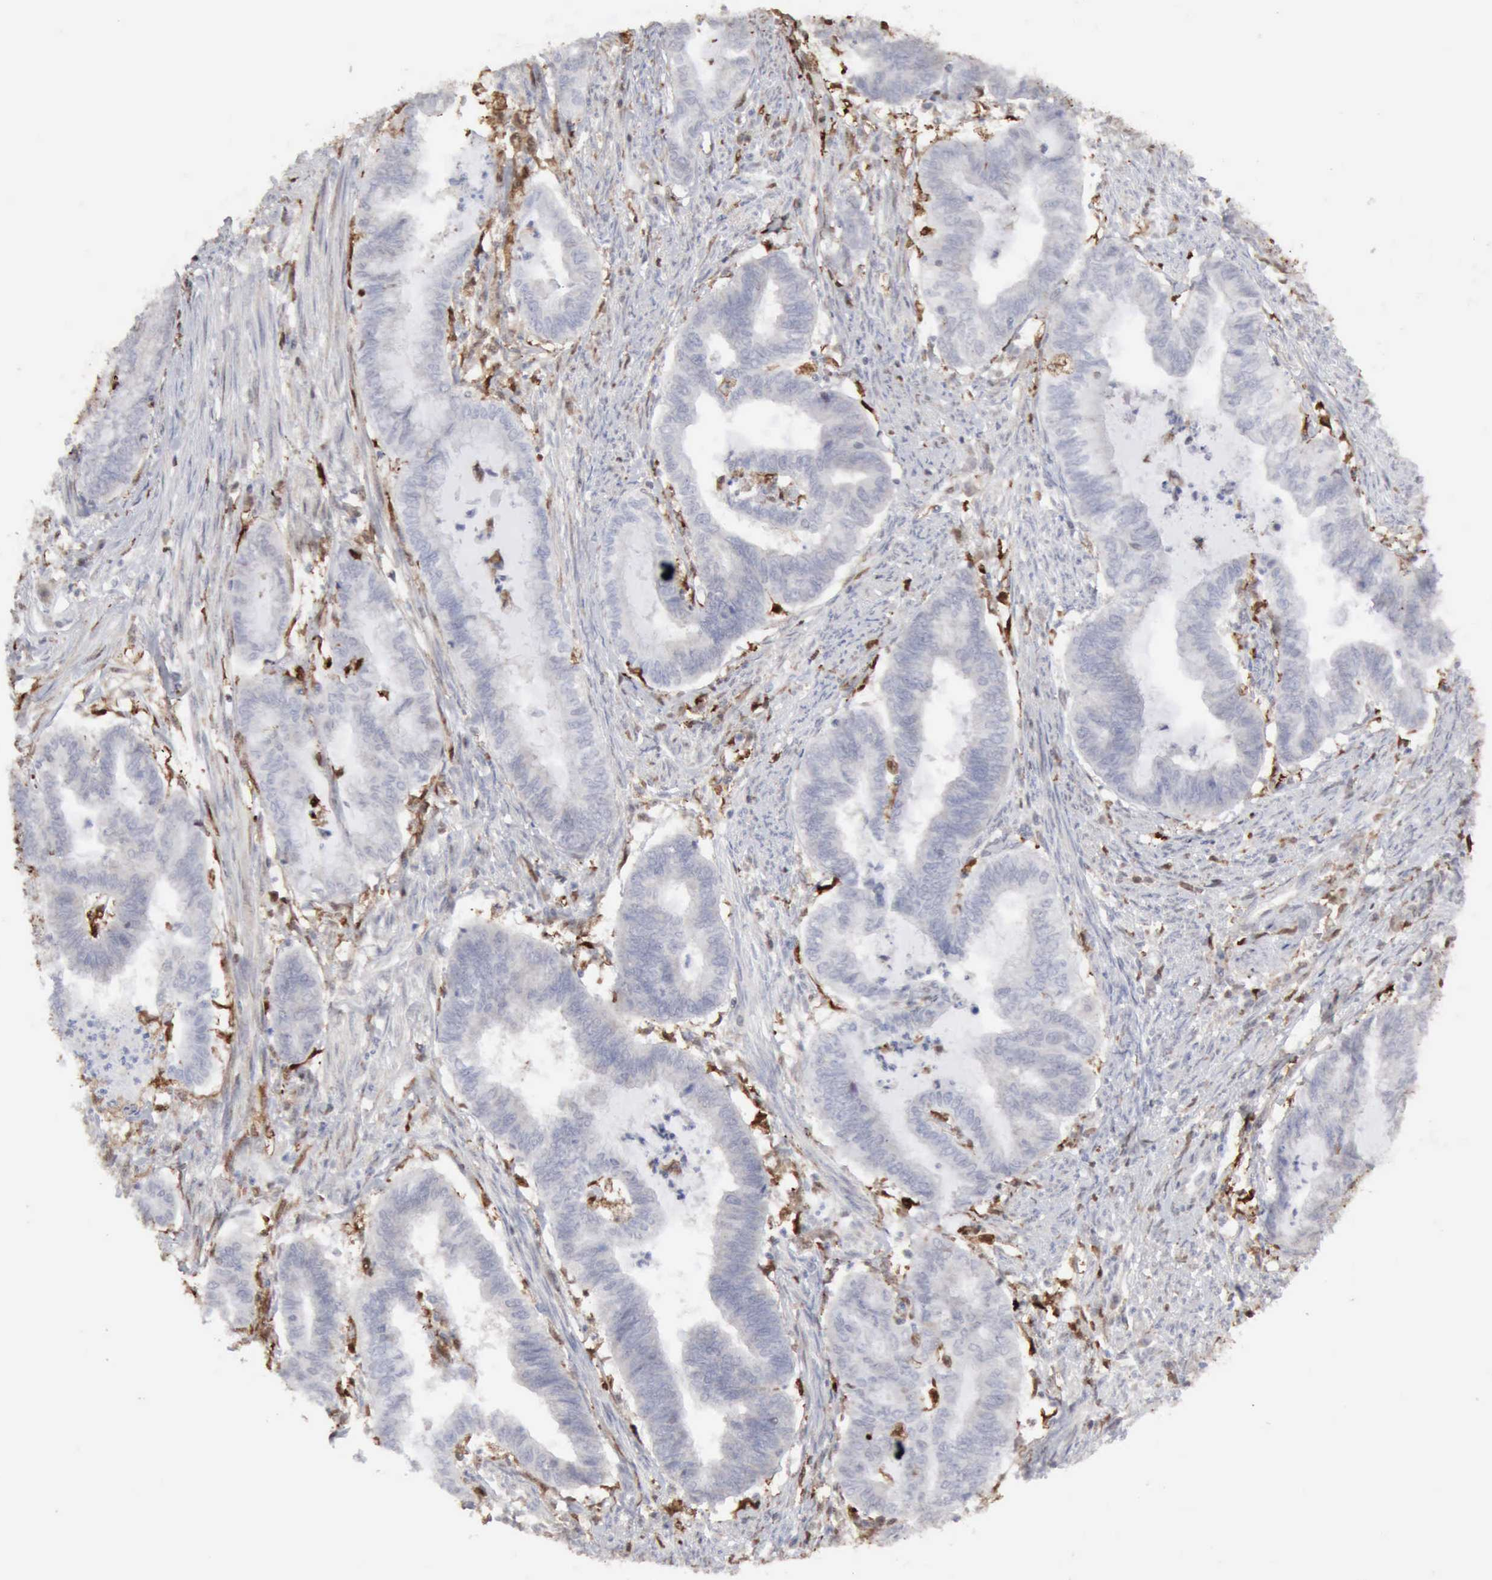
{"staining": {"intensity": "negative", "quantity": "none", "location": "none"}, "tissue": "endometrial cancer", "cell_type": "Tumor cells", "image_type": "cancer", "snomed": [{"axis": "morphology", "description": "Necrosis, NOS"}, {"axis": "morphology", "description": "Adenocarcinoma, NOS"}, {"axis": "topography", "description": "Endometrium"}], "caption": "The image displays no staining of tumor cells in endometrial cancer (adenocarcinoma).", "gene": "STAT1", "patient": {"sex": "female", "age": 79}}